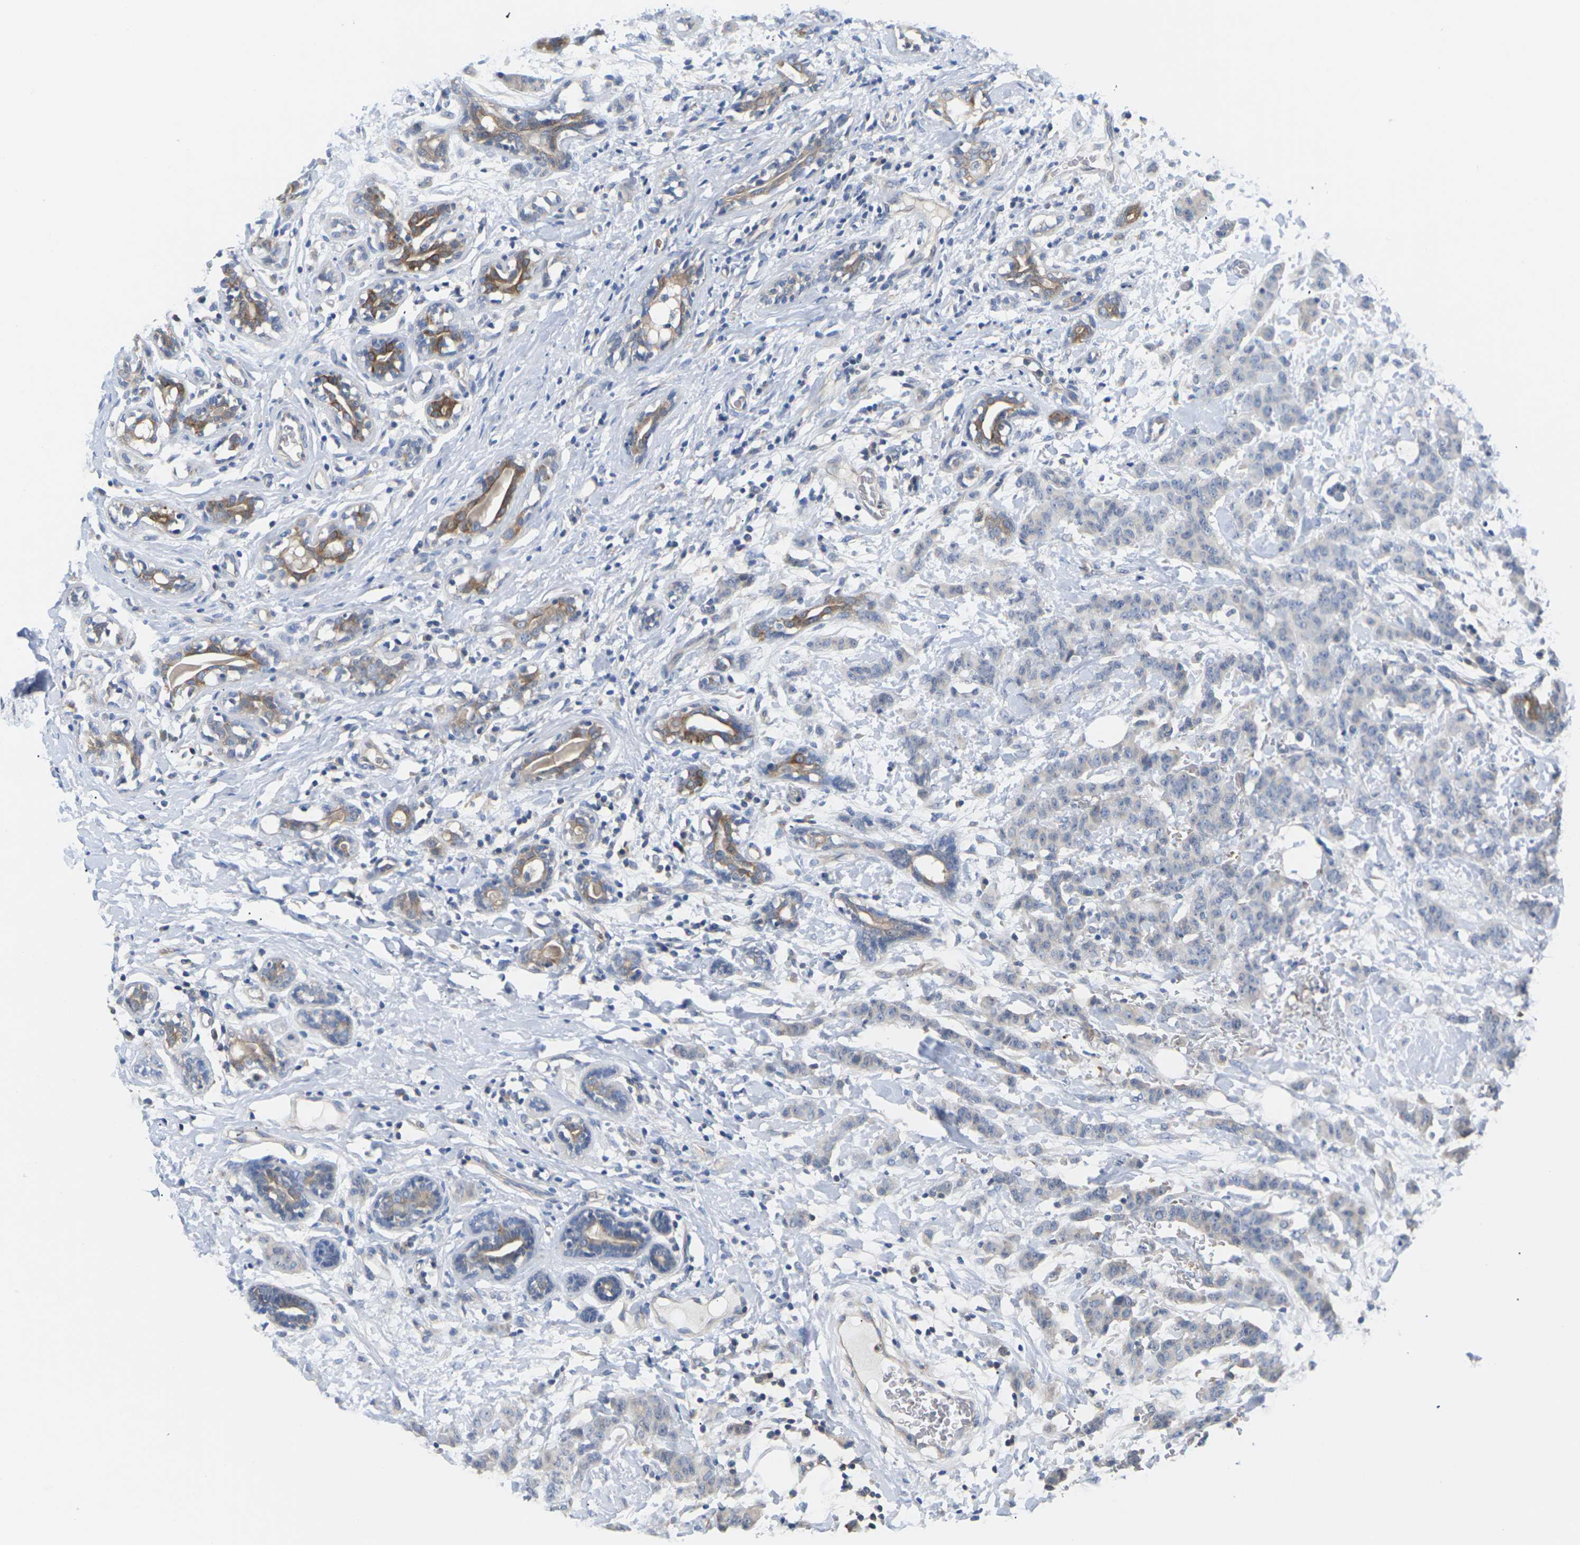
{"staining": {"intensity": "weak", "quantity": ">75%", "location": "cytoplasmic/membranous"}, "tissue": "breast cancer", "cell_type": "Tumor cells", "image_type": "cancer", "snomed": [{"axis": "morphology", "description": "Normal tissue, NOS"}, {"axis": "morphology", "description": "Duct carcinoma"}, {"axis": "topography", "description": "Breast"}], "caption": "Protein staining reveals weak cytoplasmic/membranous positivity in approximately >75% of tumor cells in breast cancer. The protein of interest is shown in brown color, while the nuclei are stained blue.", "gene": "TMCO4", "patient": {"sex": "female", "age": 40}}